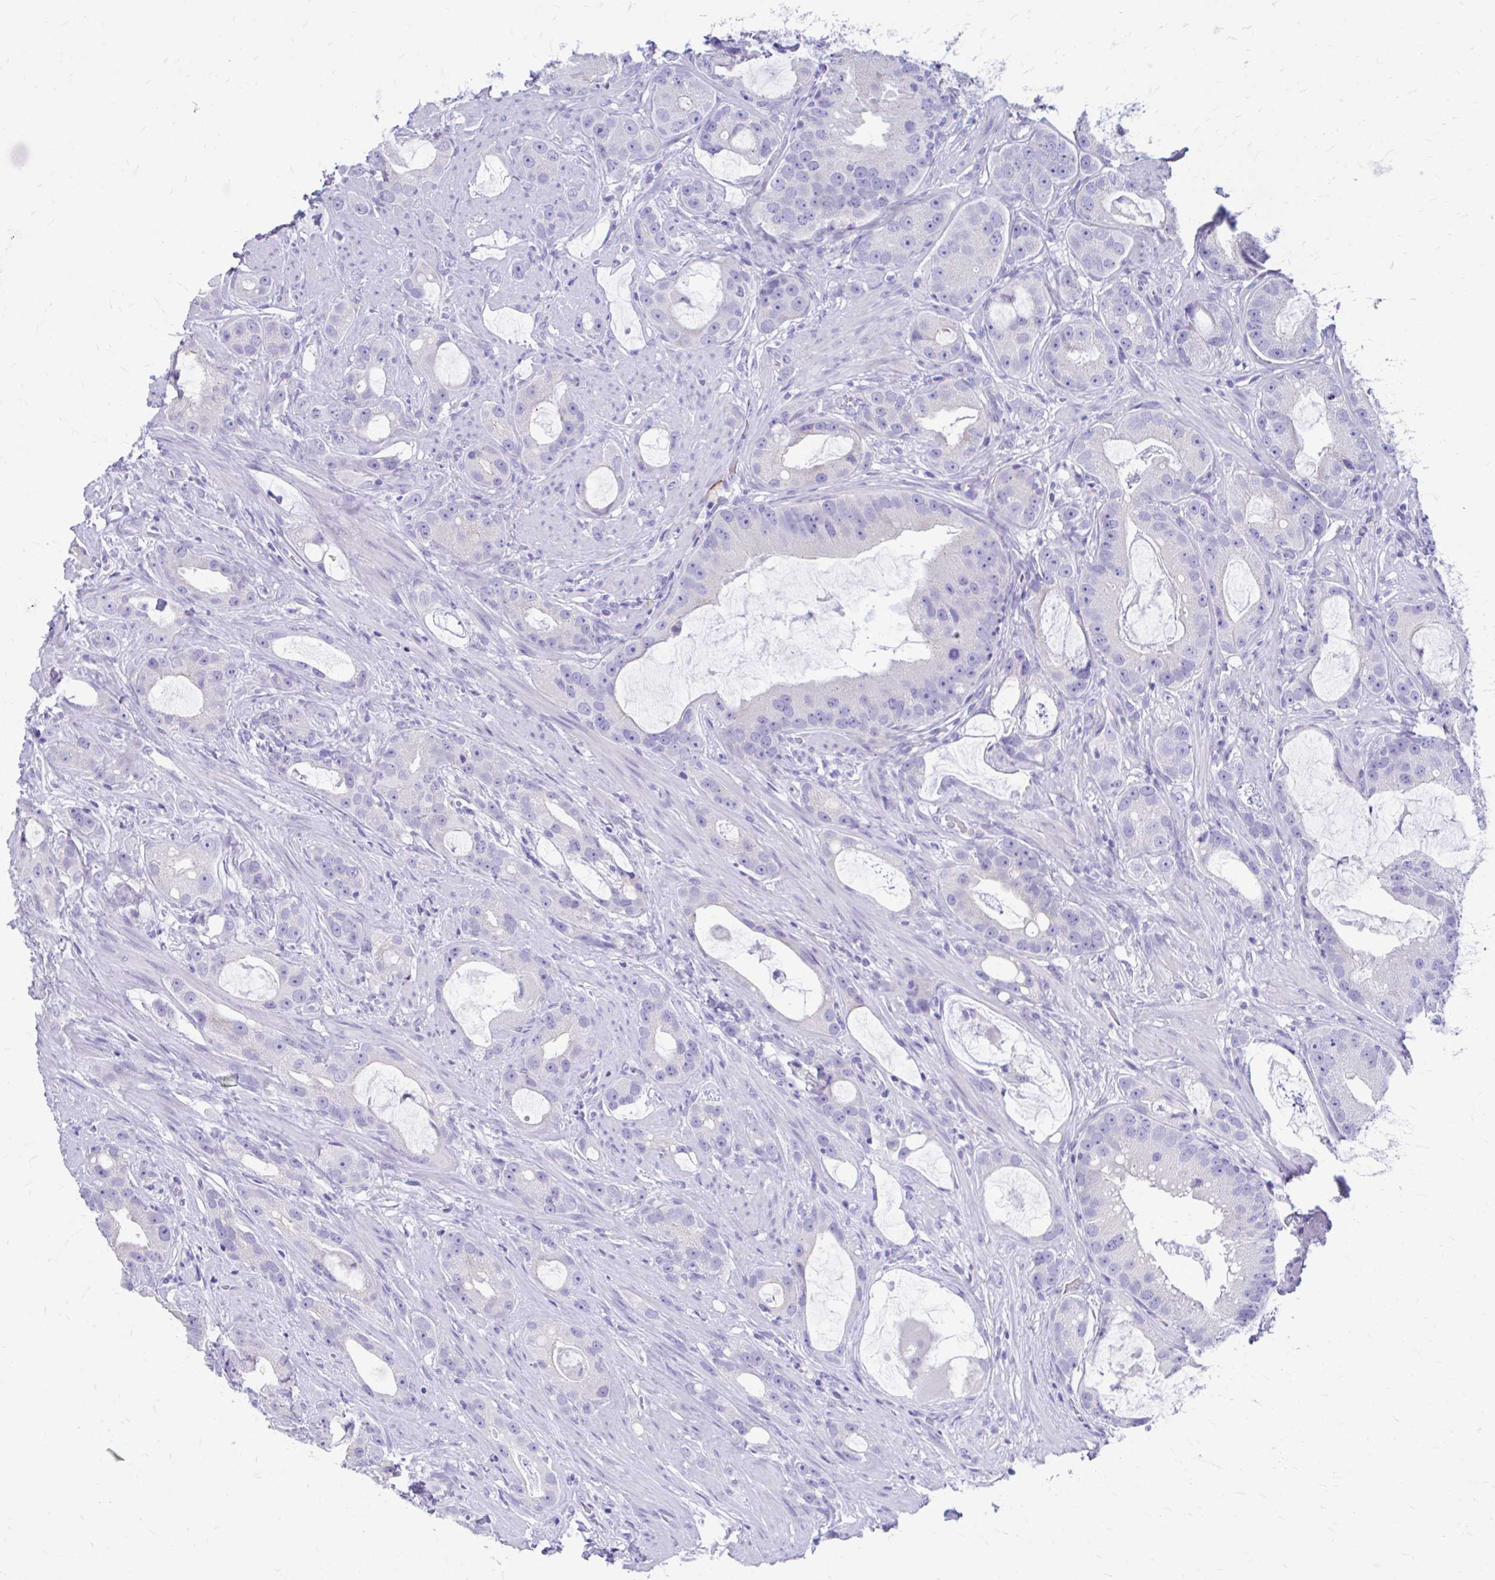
{"staining": {"intensity": "negative", "quantity": "none", "location": "none"}, "tissue": "prostate cancer", "cell_type": "Tumor cells", "image_type": "cancer", "snomed": [{"axis": "morphology", "description": "Adenocarcinoma, High grade"}, {"axis": "topography", "description": "Prostate"}], "caption": "Tumor cells are negative for brown protein staining in prostate high-grade adenocarcinoma.", "gene": "KRIT1", "patient": {"sex": "male", "age": 65}}